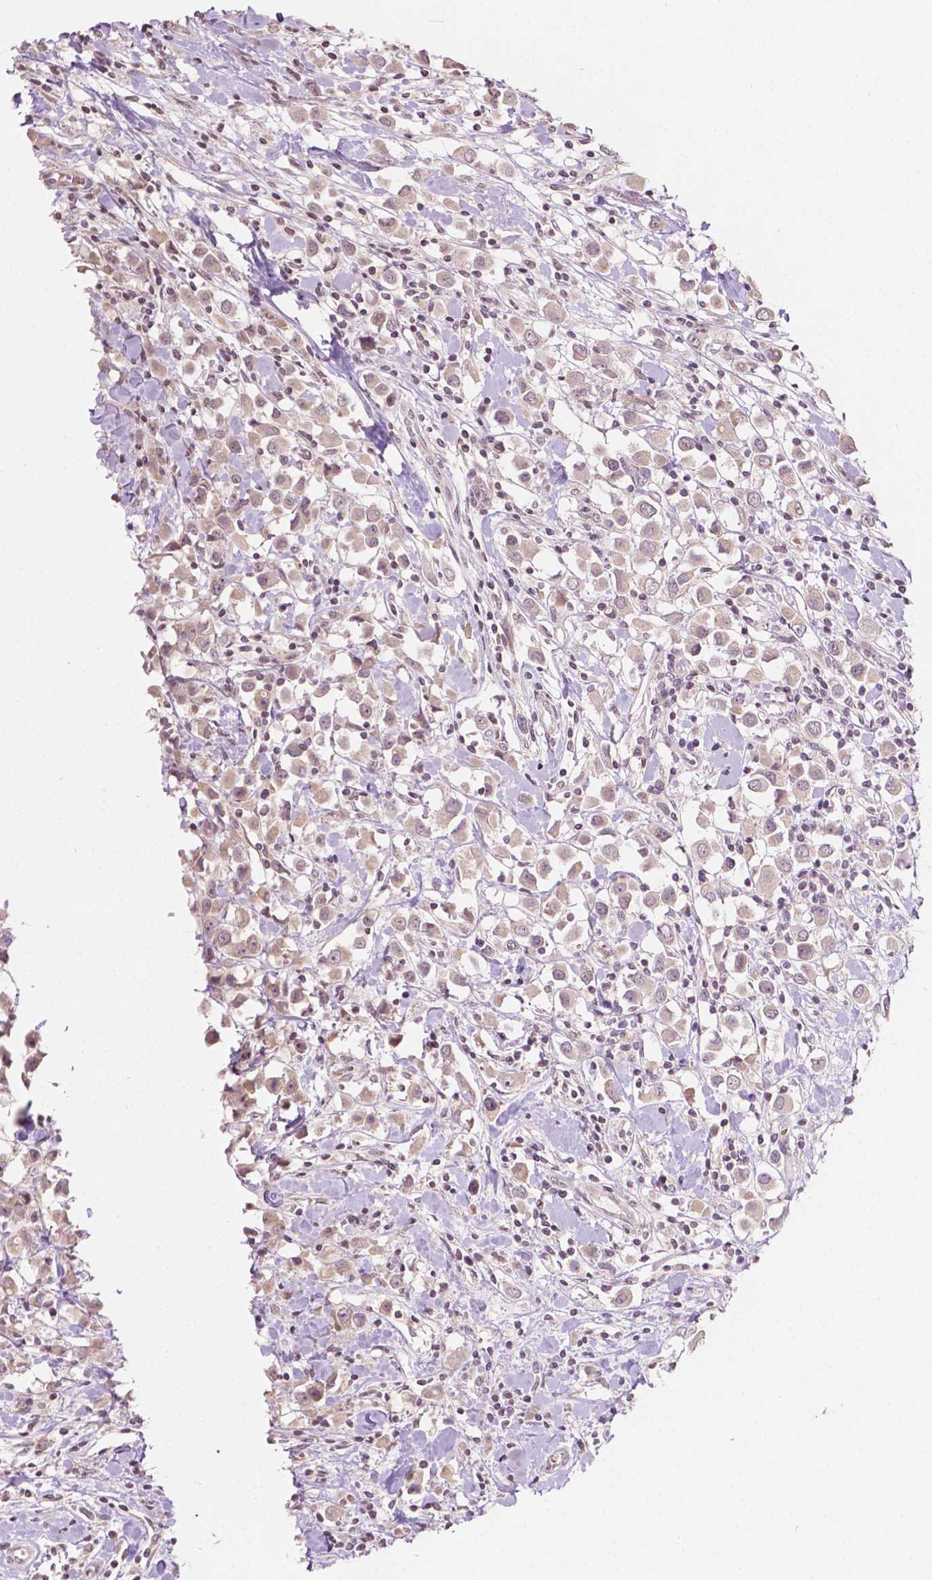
{"staining": {"intensity": "weak", "quantity": ">75%", "location": "cytoplasmic/membranous"}, "tissue": "breast cancer", "cell_type": "Tumor cells", "image_type": "cancer", "snomed": [{"axis": "morphology", "description": "Duct carcinoma"}, {"axis": "topography", "description": "Breast"}], "caption": "A brown stain labels weak cytoplasmic/membranous expression of a protein in human invasive ductal carcinoma (breast) tumor cells. (Brightfield microscopy of DAB IHC at high magnification).", "gene": "NOS1AP", "patient": {"sex": "female", "age": 61}}